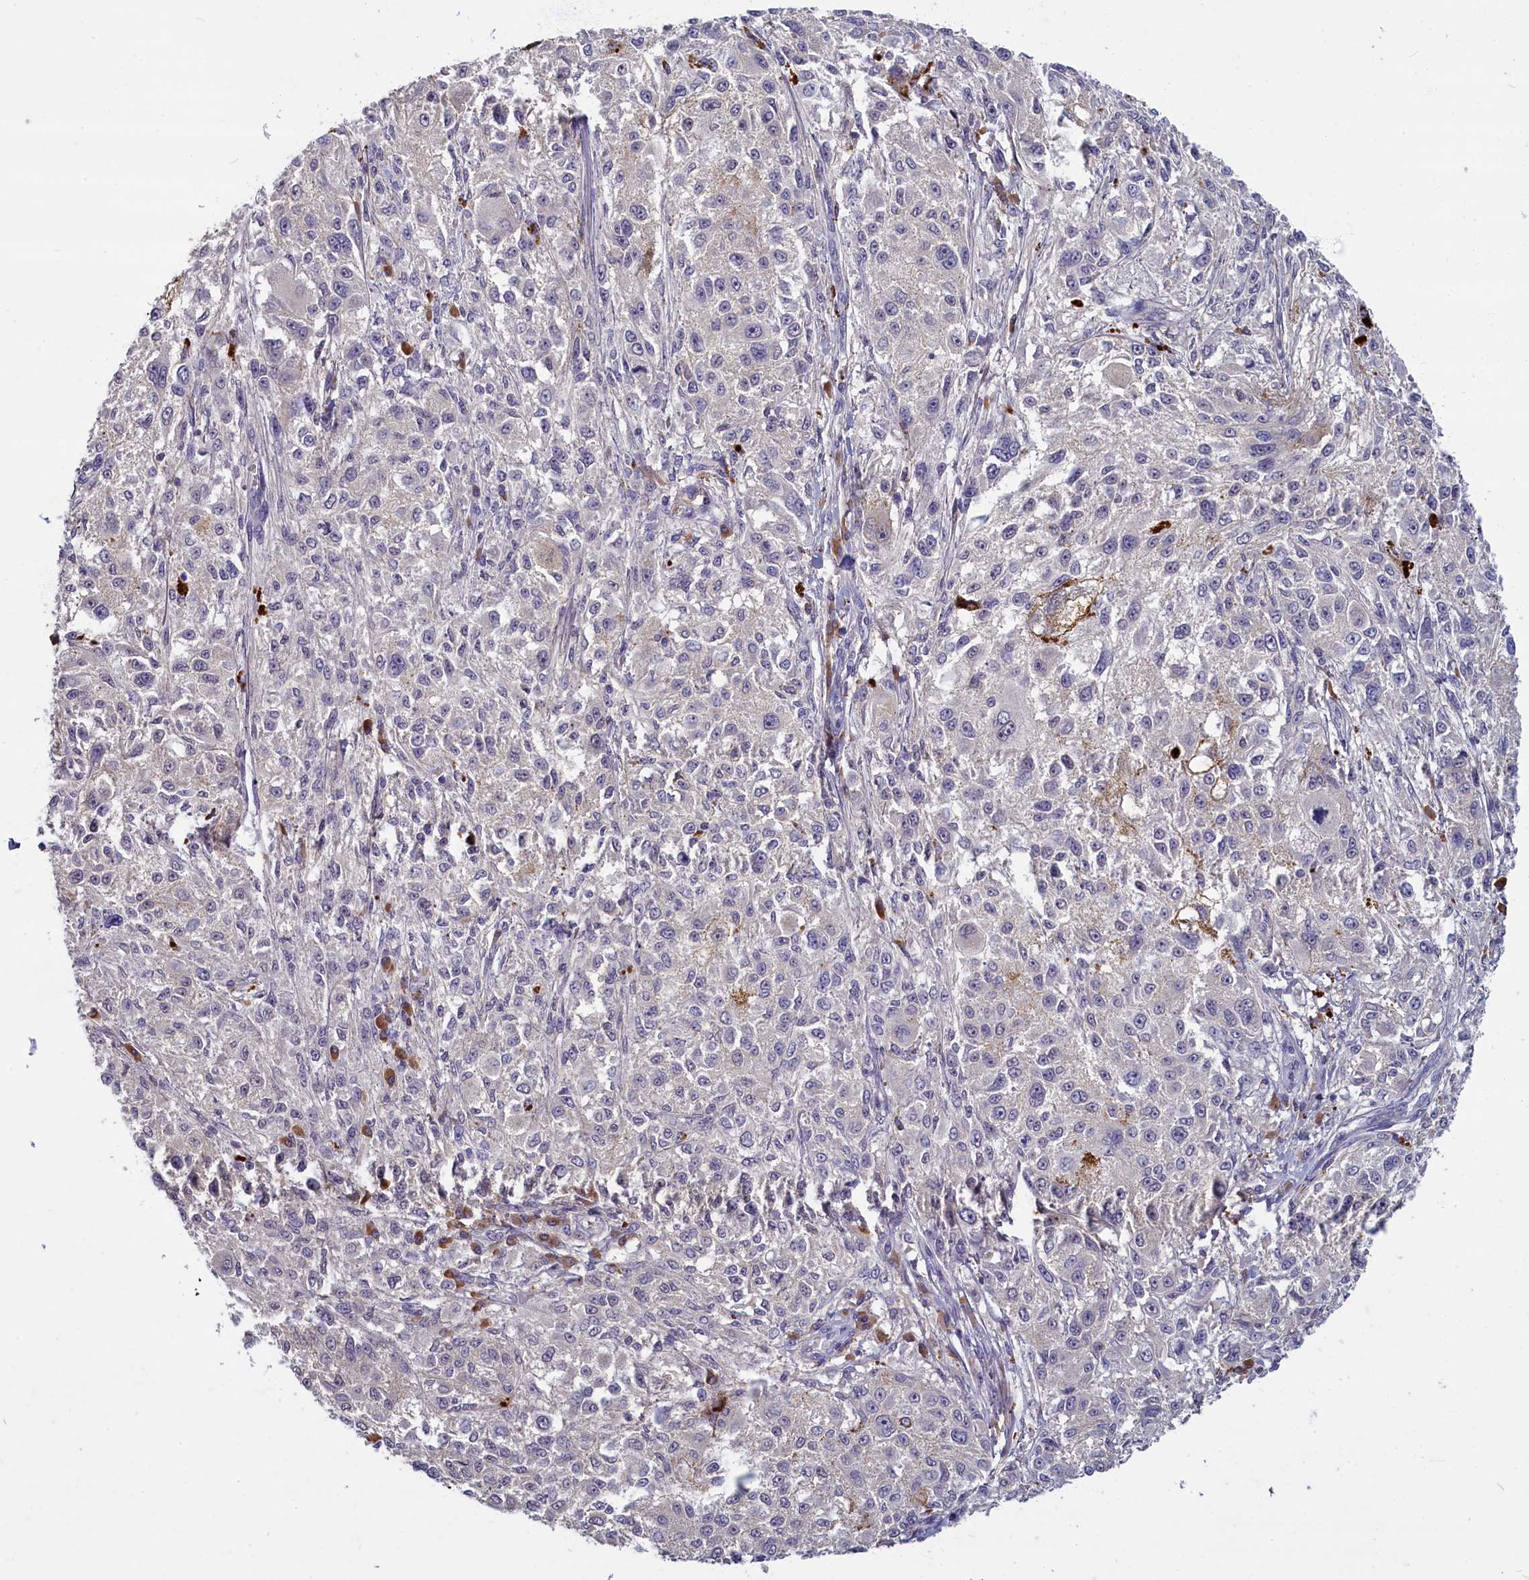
{"staining": {"intensity": "negative", "quantity": "none", "location": "none"}, "tissue": "melanoma", "cell_type": "Tumor cells", "image_type": "cancer", "snomed": [{"axis": "morphology", "description": "Necrosis, NOS"}, {"axis": "morphology", "description": "Malignant melanoma, NOS"}, {"axis": "topography", "description": "Skin"}], "caption": "IHC micrograph of neoplastic tissue: malignant melanoma stained with DAB shows no significant protein positivity in tumor cells.", "gene": "SV2C", "patient": {"sex": "female", "age": 87}}